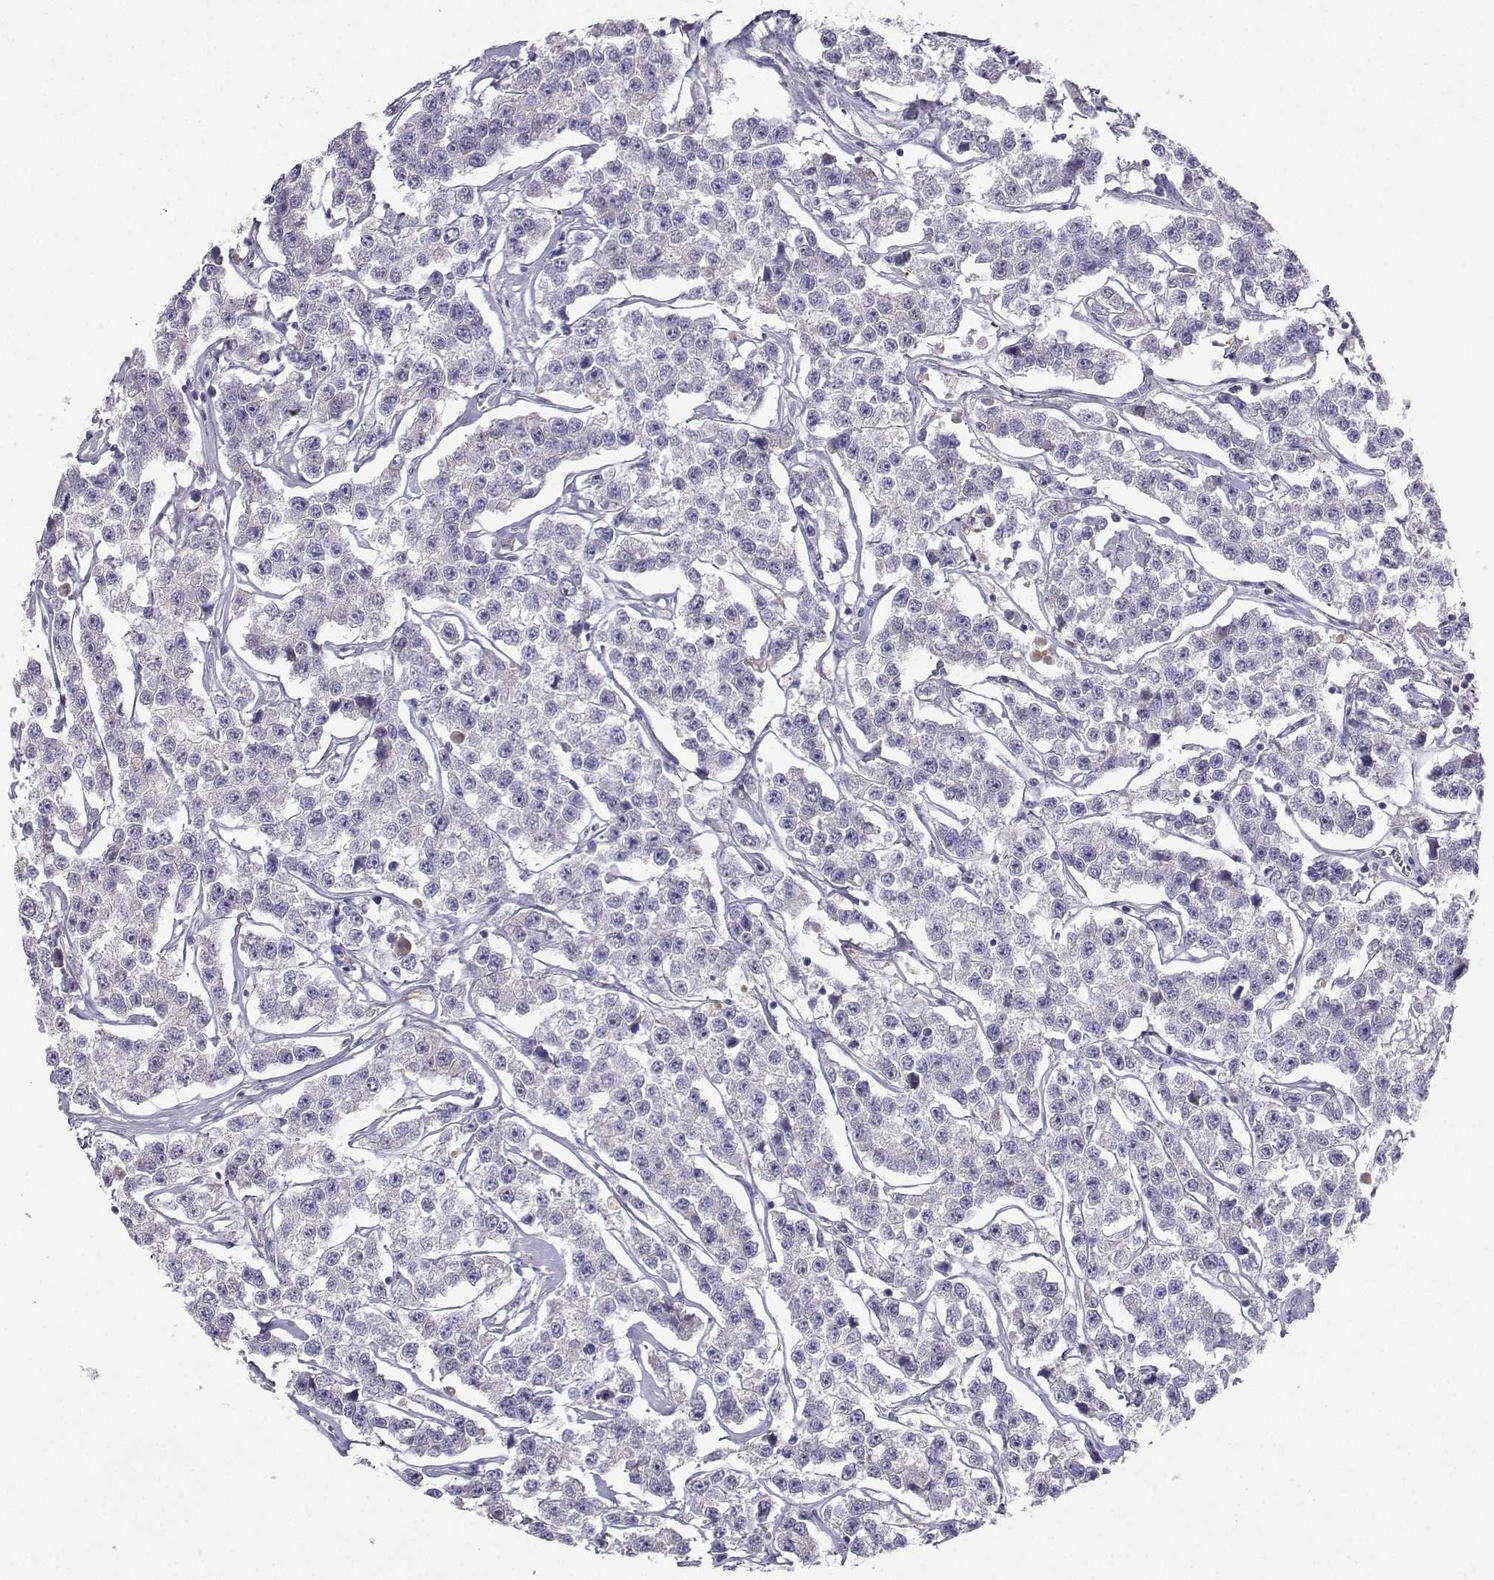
{"staining": {"intensity": "negative", "quantity": "none", "location": "none"}, "tissue": "testis cancer", "cell_type": "Tumor cells", "image_type": "cancer", "snomed": [{"axis": "morphology", "description": "Seminoma, NOS"}, {"axis": "topography", "description": "Testis"}], "caption": "Immunohistochemistry (IHC) photomicrograph of neoplastic tissue: seminoma (testis) stained with DAB (3,3'-diaminobenzidine) displays no significant protein positivity in tumor cells. (DAB IHC with hematoxylin counter stain).", "gene": "GRIK4", "patient": {"sex": "male", "age": 59}}